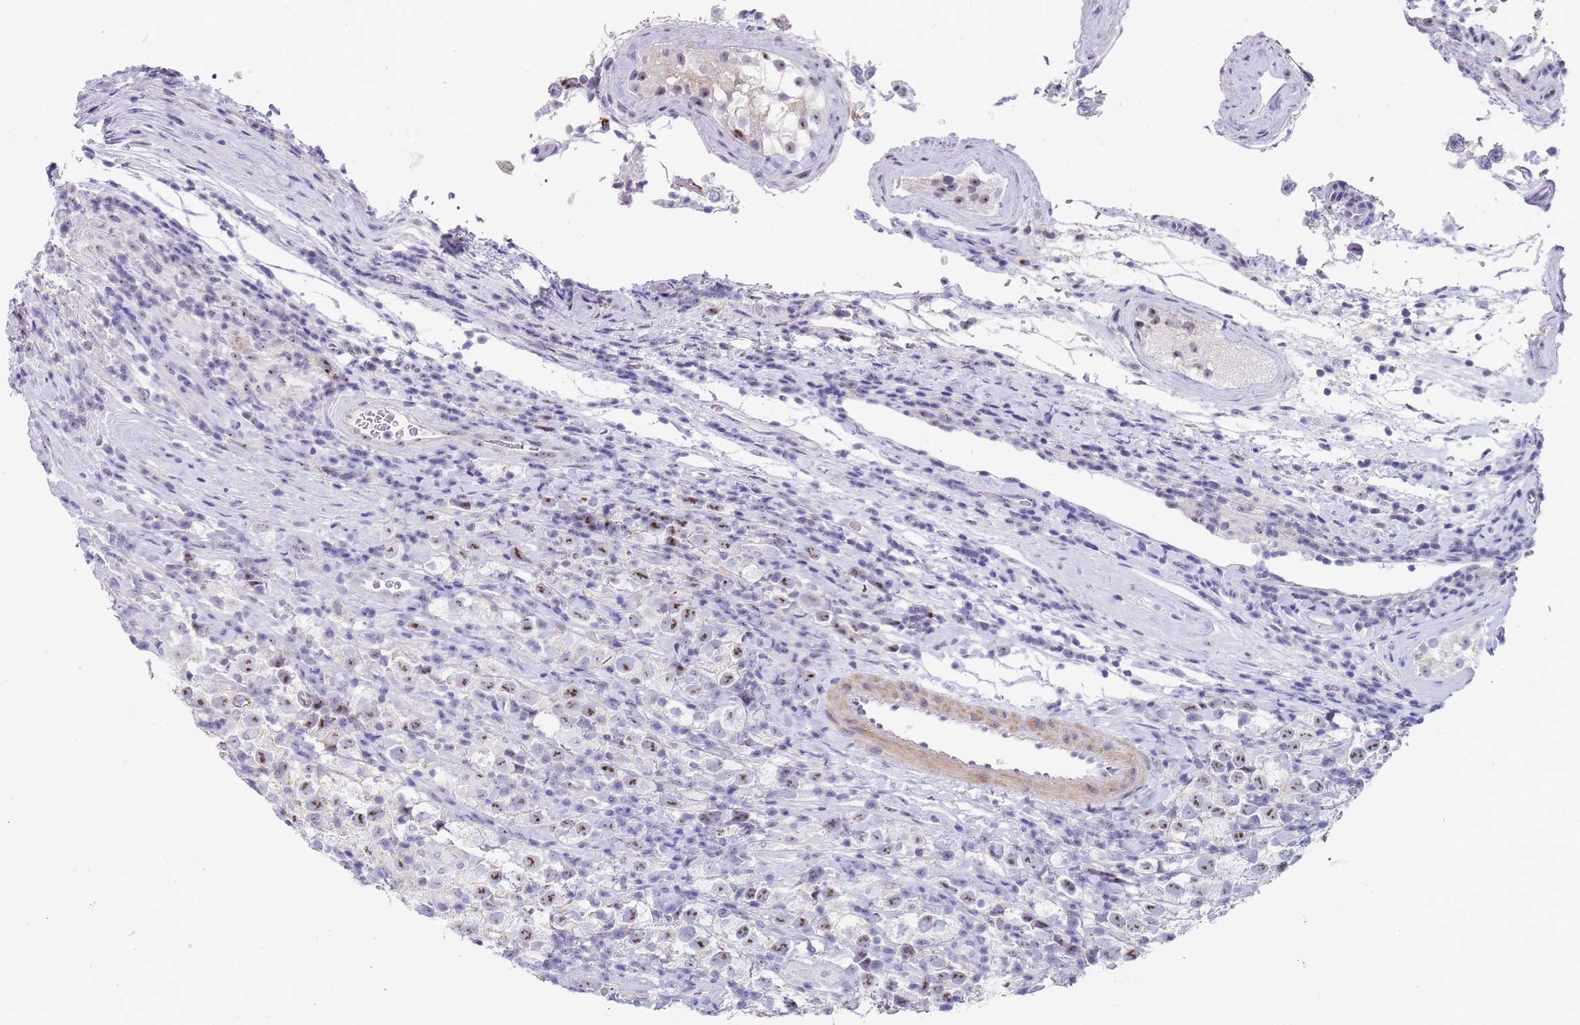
{"staining": {"intensity": "moderate", "quantity": ">75%", "location": "nuclear"}, "tissue": "testis cancer", "cell_type": "Tumor cells", "image_type": "cancer", "snomed": [{"axis": "morphology", "description": "Seminoma, NOS"}, {"axis": "morphology", "description": "Carcinoma, Embryonal, NOS"}, {"axis": "topography", "description": "Testis"}], "caption": "Testis cancer stained with DAB IHC demonstrates medium levels of moderate nuclear expression in approximately >75% of tumor cells.", "gene": "NOP14", "patient": {"sex": "male", "age": 41}}